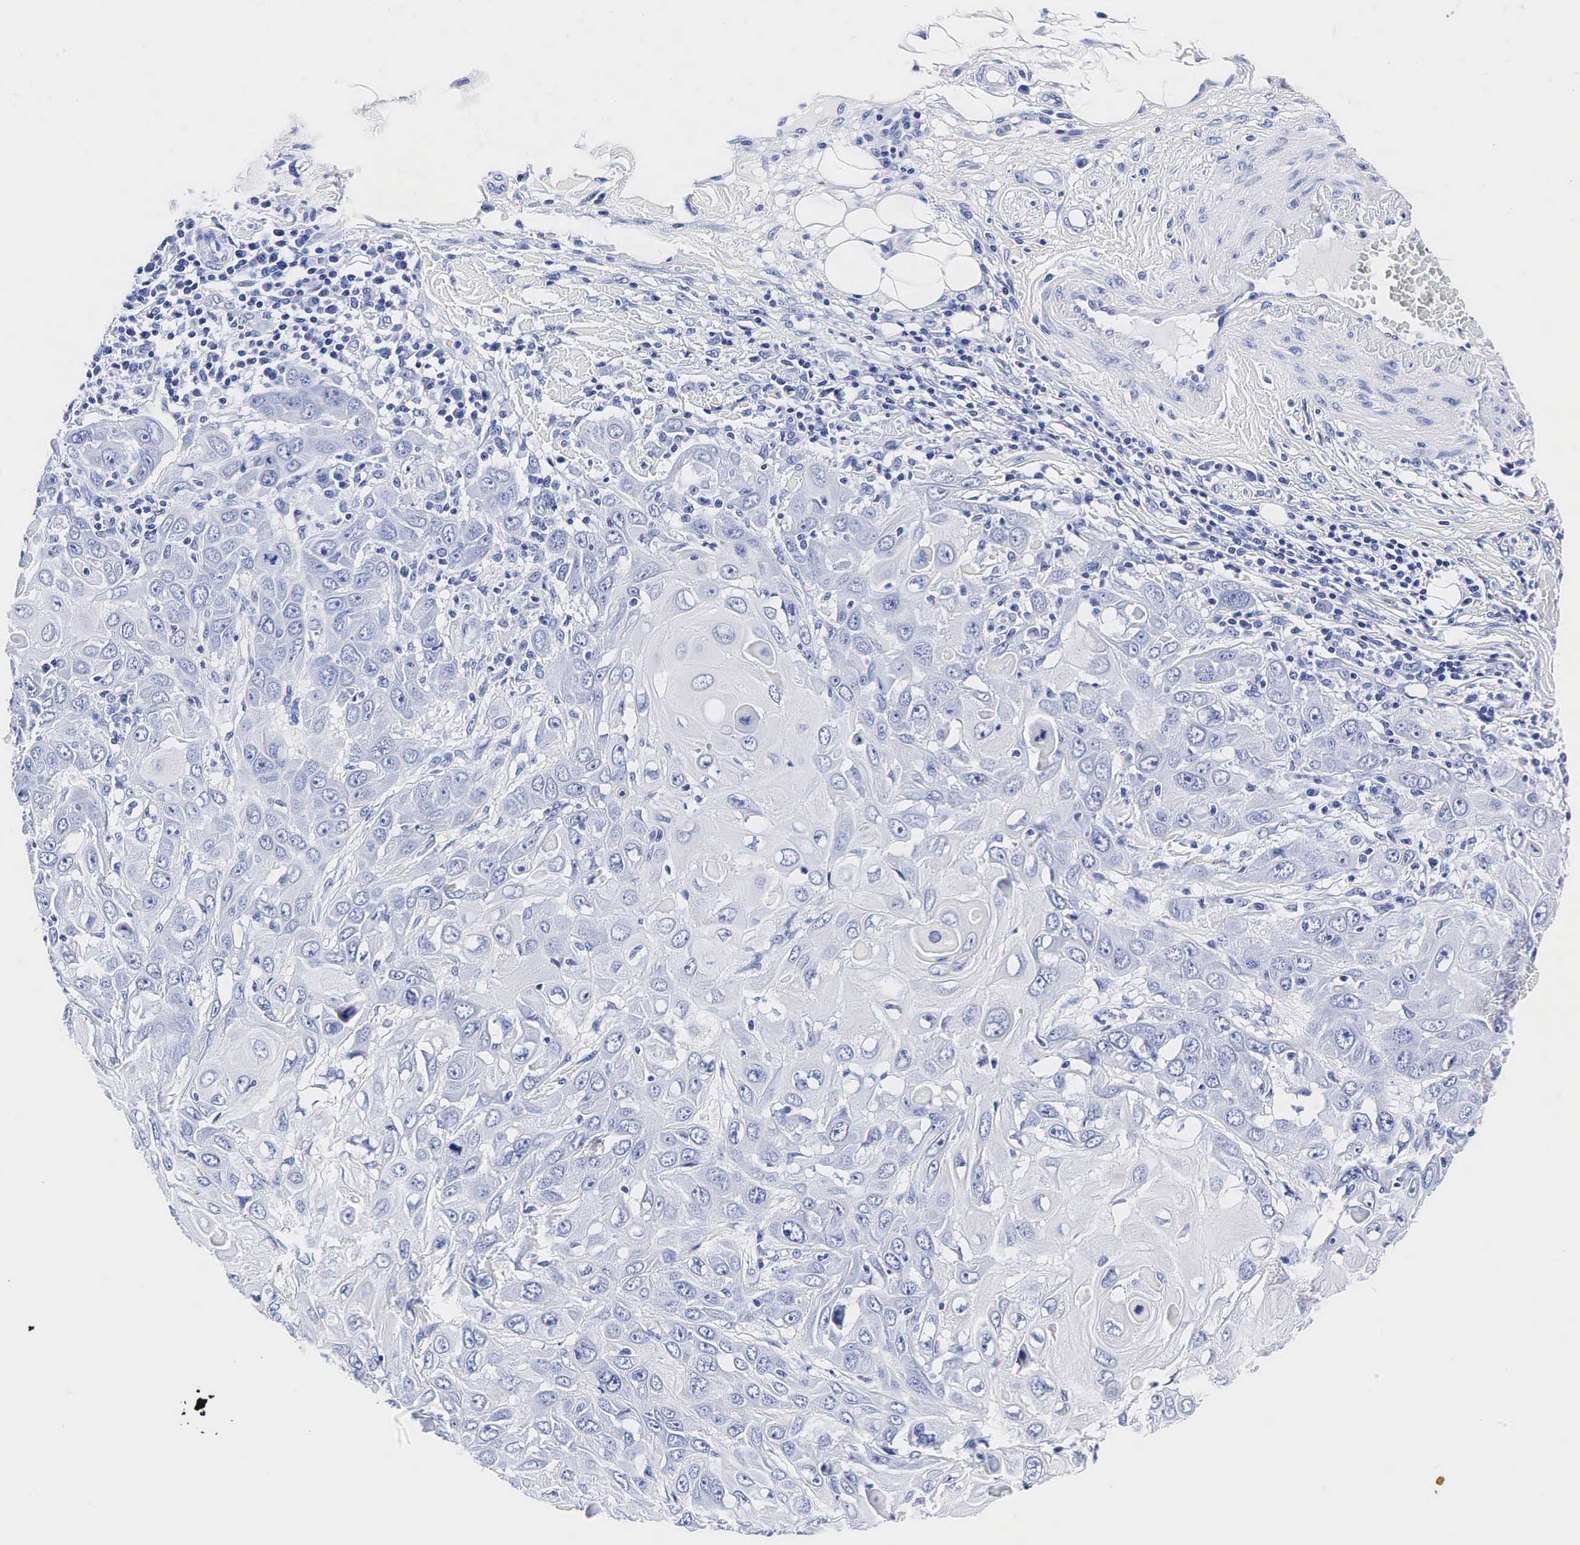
{"staining": {"intensity": "negative", "quantity": "none", "location": "none"}, "tissue": "skin cancer", "cell_type": "Tumor cells", "image_type": "cancer", "snomed": [{"axis": "morphology", "description": "Squamous cell carcinoma, NOS"}, {"axis": "topography", "description": "Skin"}], "caption": "Tumor cells show no significant protein positivity in skin squamous cell carcinoma.", "gene": "TG", "patient": {"sex": "male", "age": 84}}